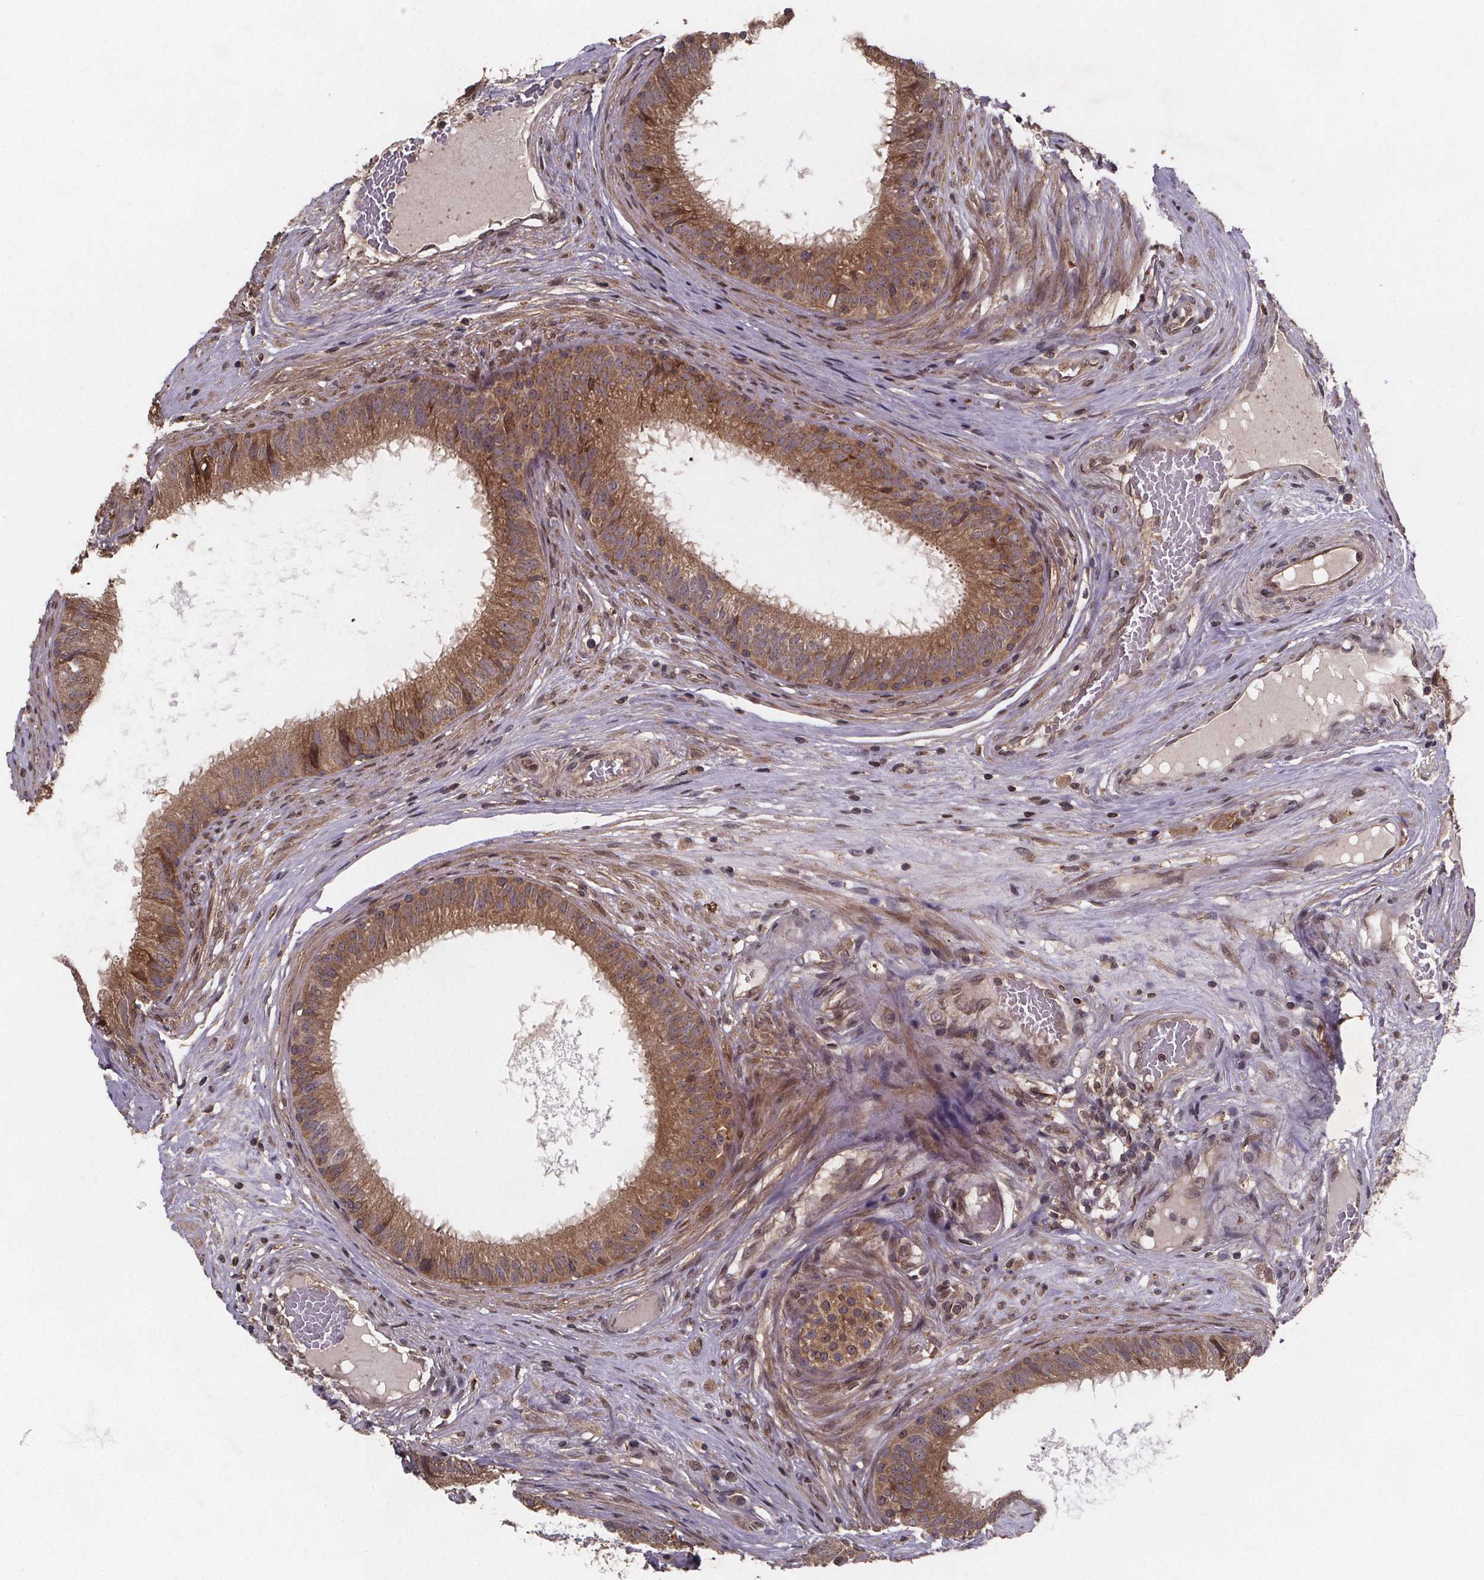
{"staining": {"intensity": "moderate", "quantity": ">75%", "location": "cytoplasmic/membranous"}, "tissue": "epididymis", "cell_type": "Glandular cells", "image_type": "normal", "snomed": [{"axis": "morphology", "description": "Normal tissue, NOS"}, {"axis": "topography", "description": "Epididymis"}], "caption": "Immunohistochemistry (IHC) image of normal epididymis: human epididymis stained using IHC reveals medium levels of moderate protein expression localized specifically in the cytoplasmic/membranous of glandular cells, appearing as a cytoplasmic/membranous brown color.", "gene": "PIERCE2", "patient": {"sex": "male", "age": 59}}